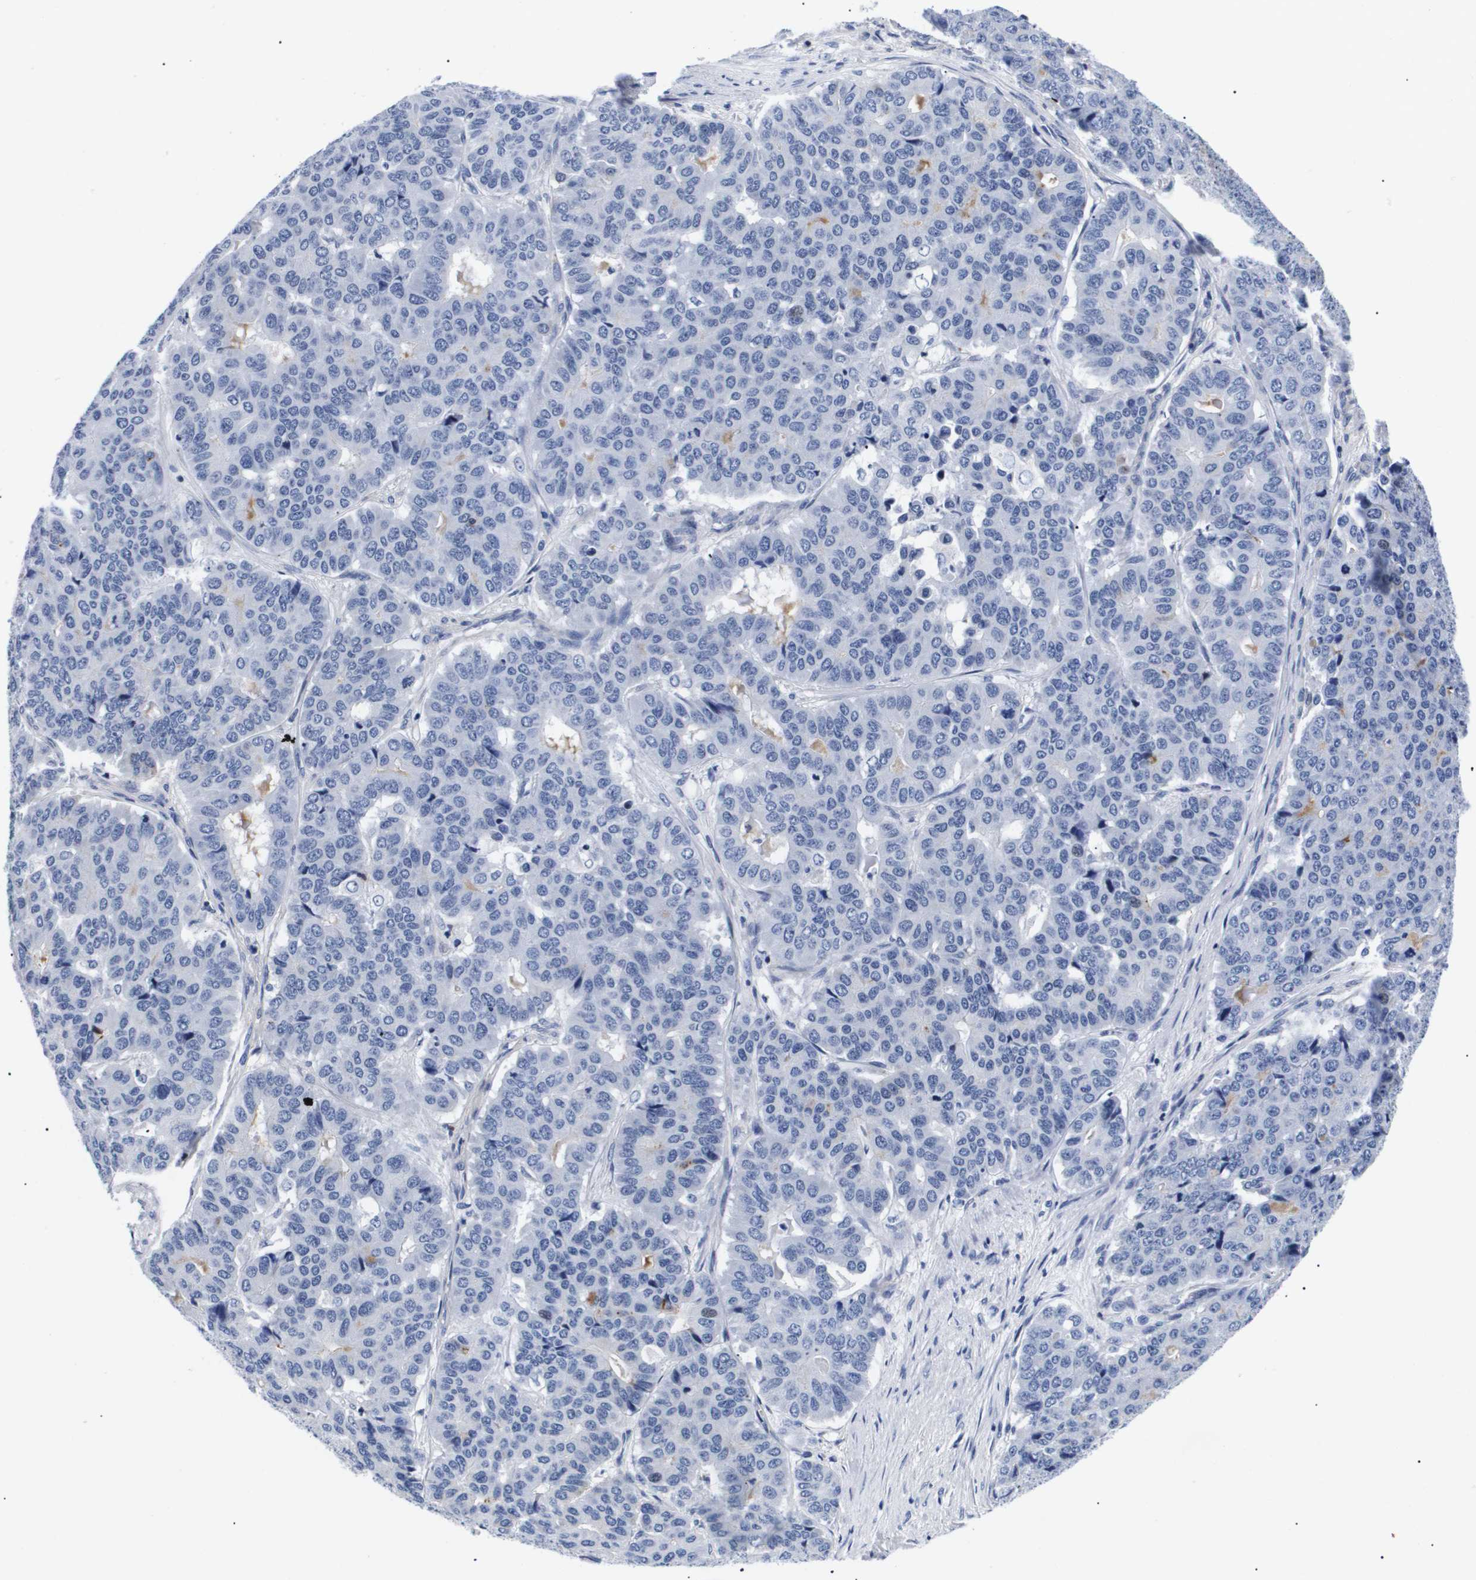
{"staining": {"intensity": "negative", "quantity": "none", "location": "none"}, "tissue": "pancreatic cancer", "cell_type": "Tumor cells", "image_type": "cancer", "snomed": [{"axis": "morphology", "description": "Adenocarcinoma, NOS"}, {"axis": "topography", "description": "Pancreas"}], "caption": "Immunohistochemistry (IHC) micrograph of neoplastic tissue: pancreatic adenocarcinoma stained with DAB (3,3'-diaminobenzidine) displays no significant protein positivity in tumor cells.", "gene": "SHD", "patient": {"sex": "male", "age": 50}}